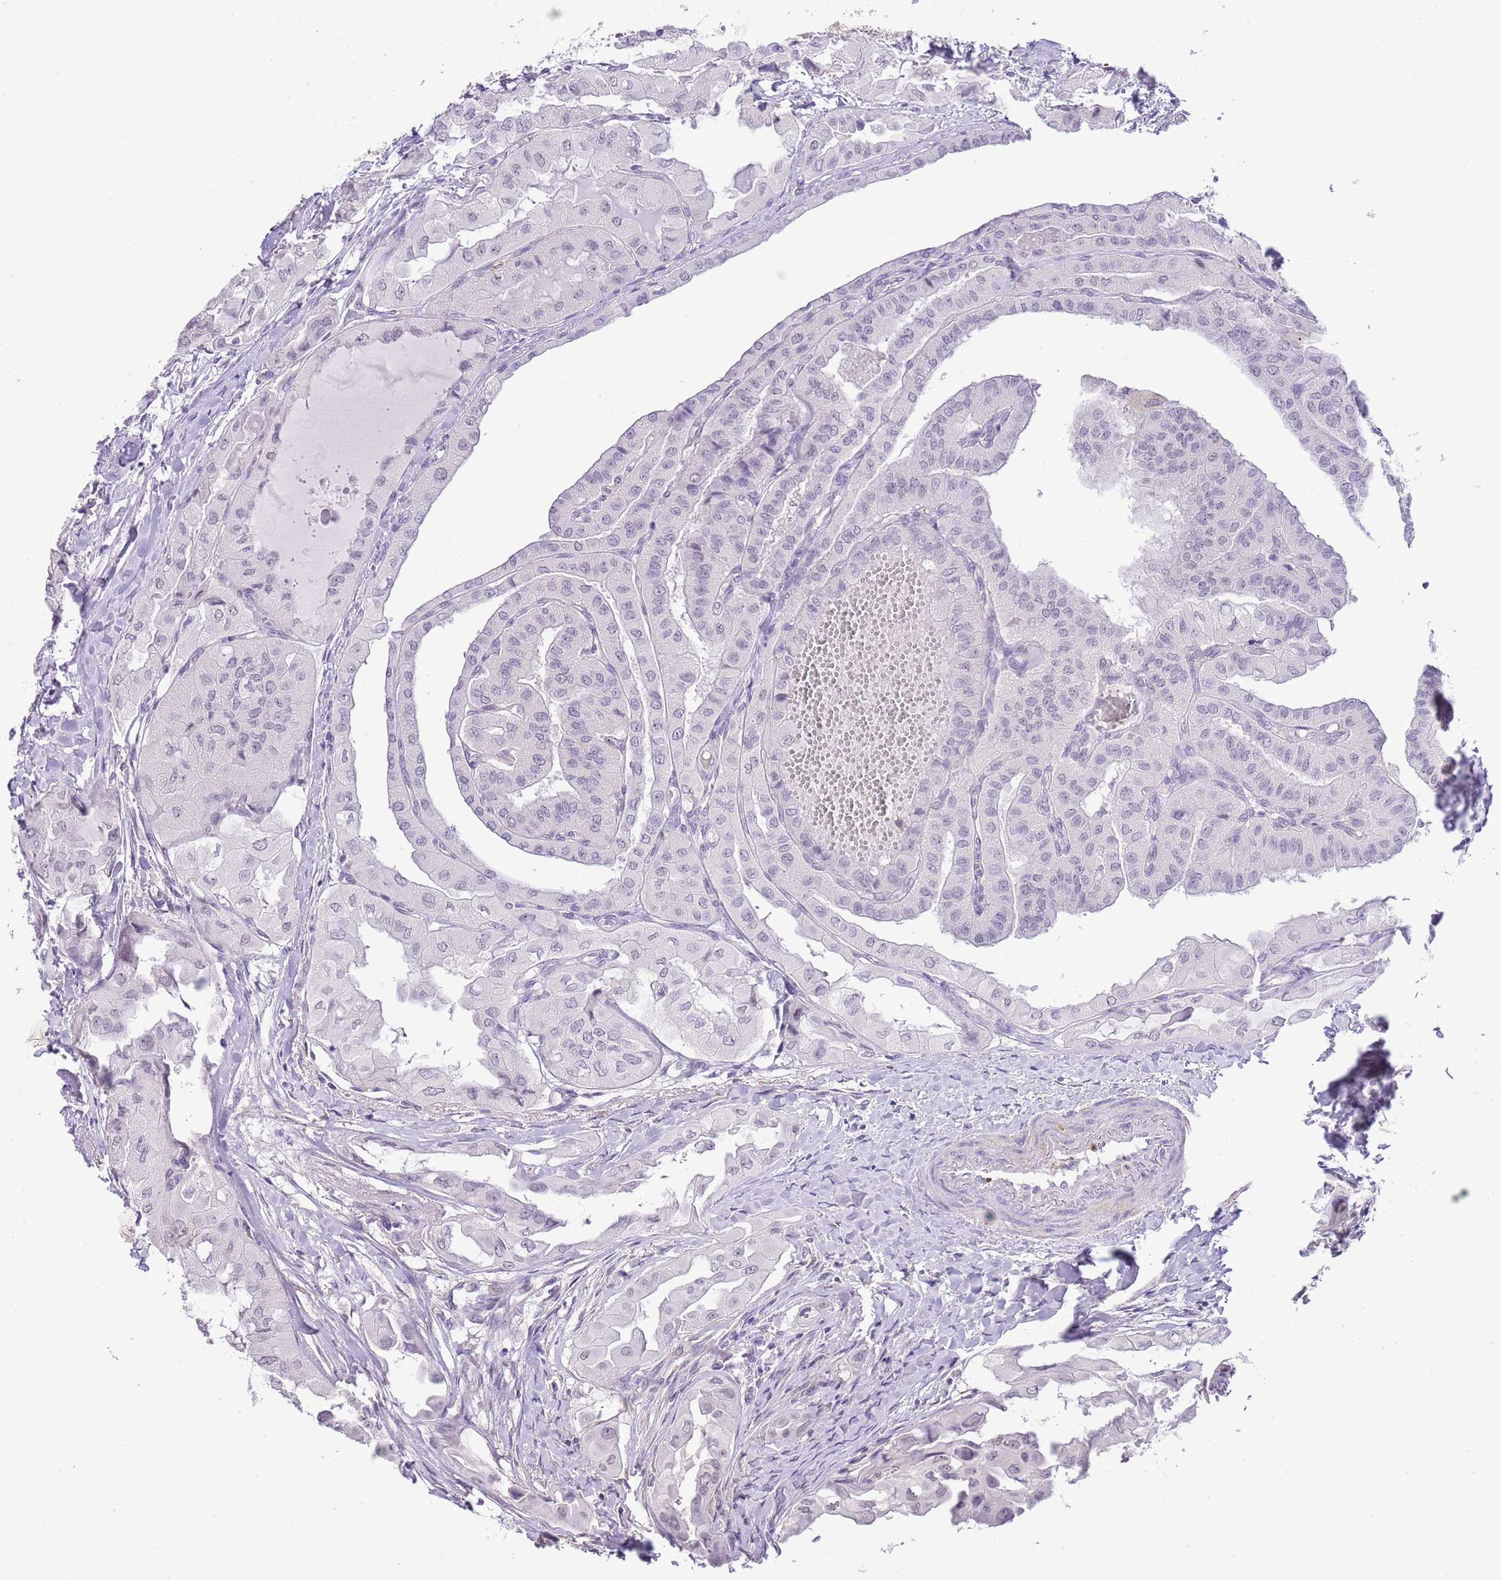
{"staining": {"intensity": "negative", "quantity": "none", "location": "none"}, "tissue": "thyroid cancer", "cell_type": "Tumor cells", "image_type": "cancer", "snomed": [{"axis": "morphology", "description": "Papillary adenocarcinoma, NOS"}, {"axis": "topography", "description": "Thyroid gland"}], "caption": "High power microscopy photomicrograph of an immunohistochemistry (IHC) photomicrograph of thyroid cancer, revealing no significant staining in tumor cells.", "gene": "MIDN", "patient": {"sex": "female", "age": 59}}